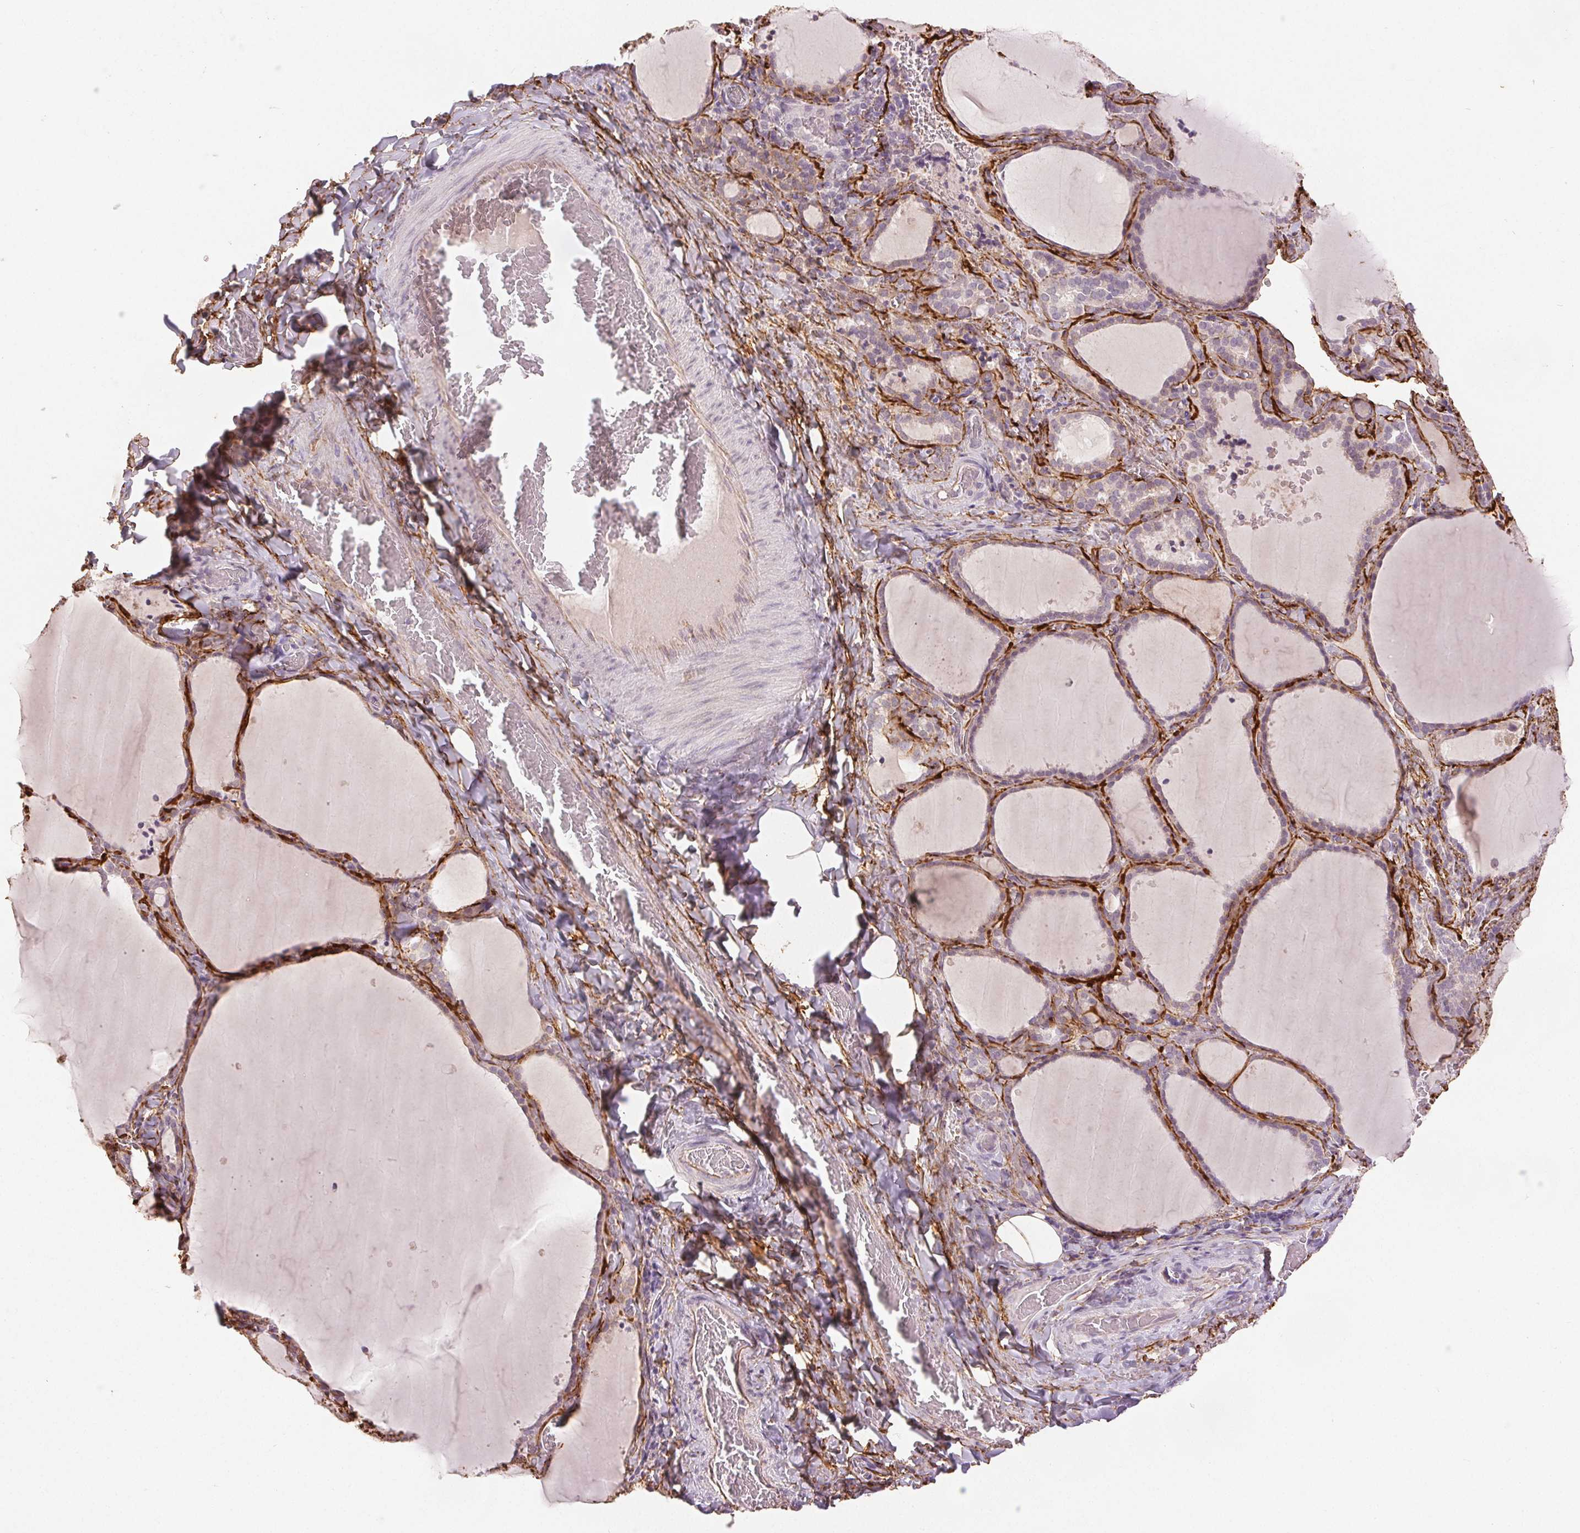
{"staining": {"intensity": "negative", "quantity": "none", "location": "none"}, "tissue": "thyroid gland", "cell_type": "Glandular cells", "image_type": "normal", "snomed": [{"axis": "morphology", "description": "Normal tissue, NOS"}, {"axis": "topography", "description": "Thyroid gland"}], "caption": "The photomicrograph shows no significant expression in glandular cells of thyroid gland.", "gene": "FBN1", "patient": {"sex": "female", "age": 22}}